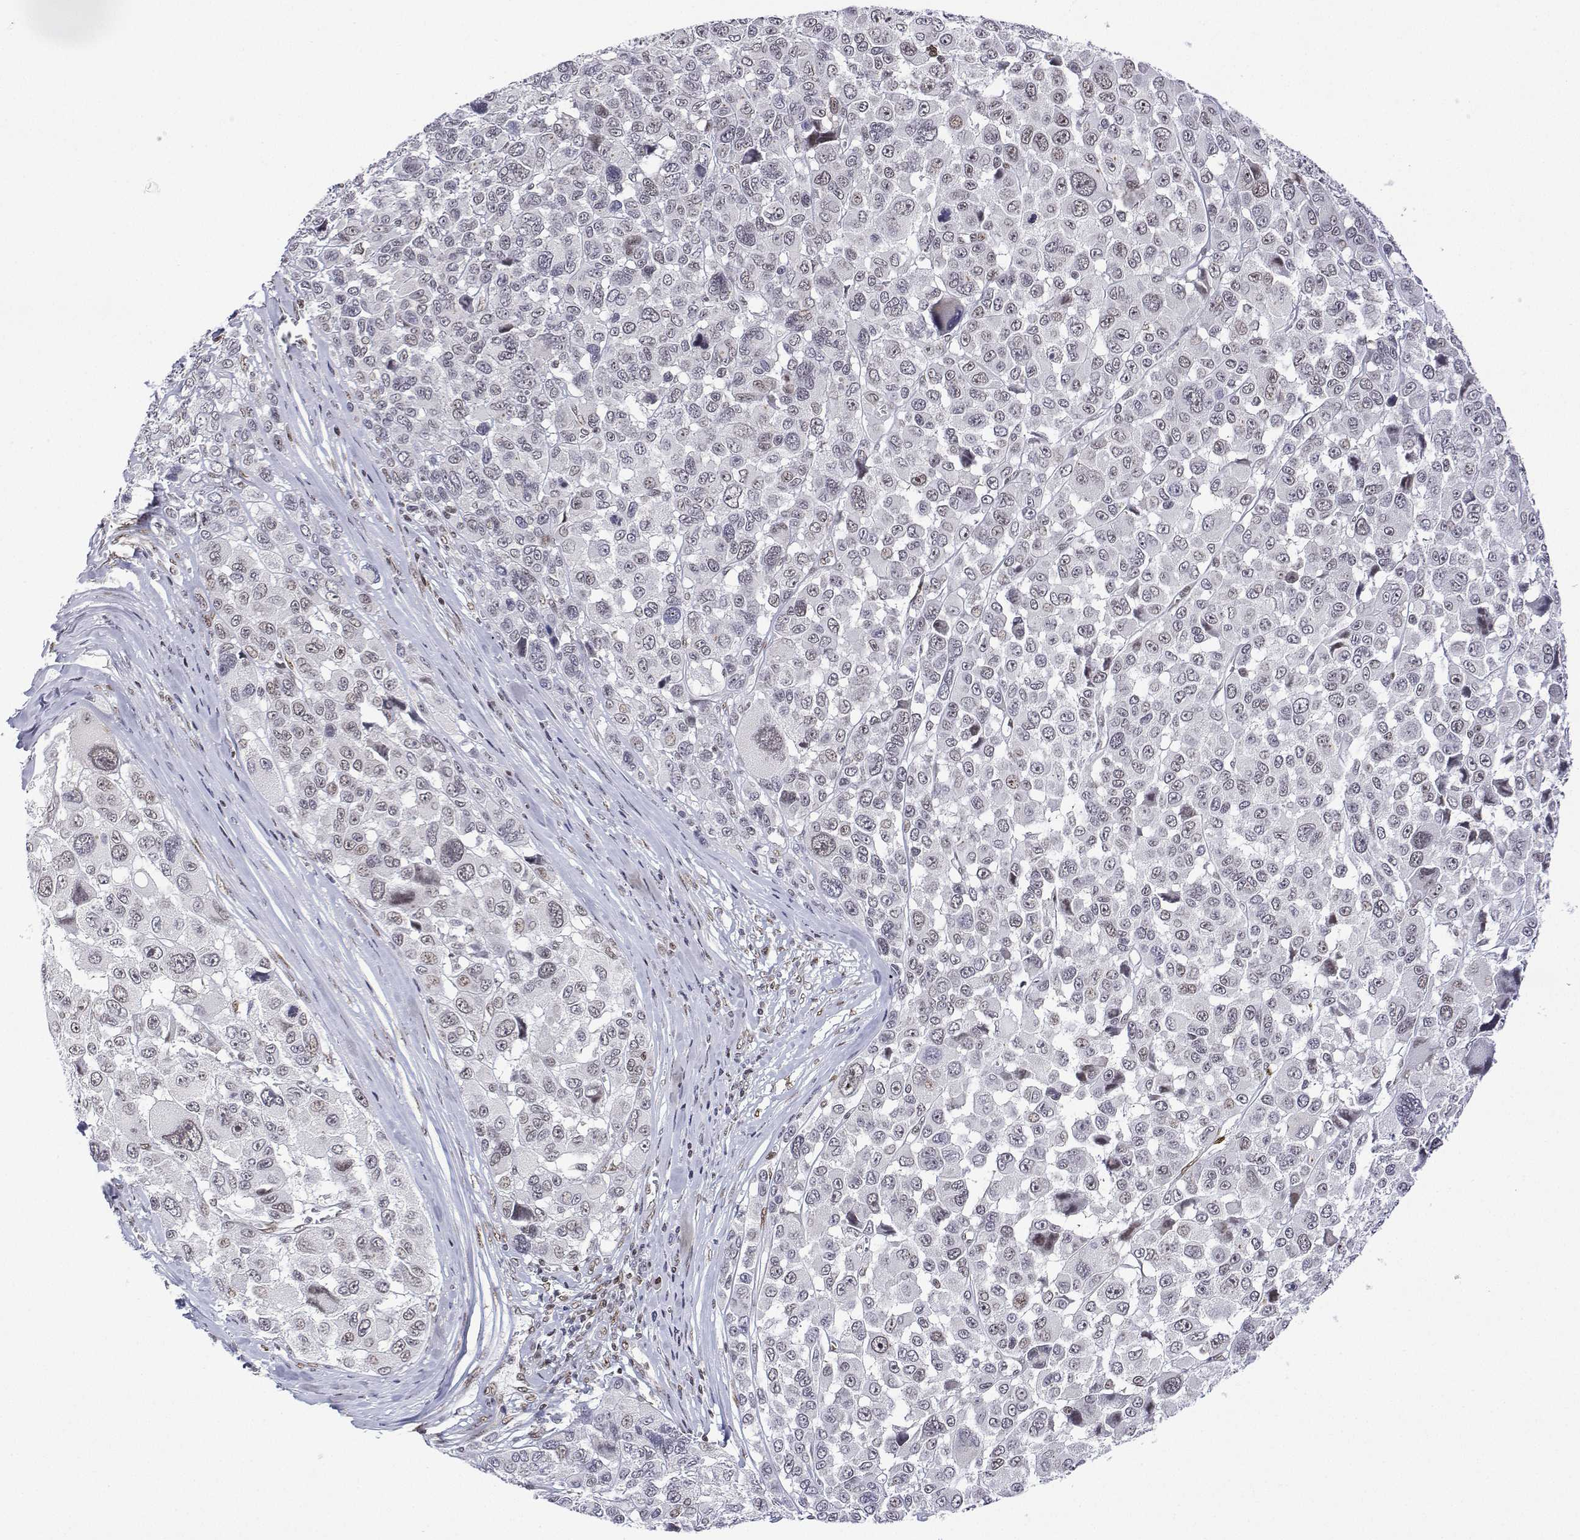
{"staining": {"intensity": "weak", "quantity": "<25%", "location": "nuclear"}, "tissue": "melanoma", "cell_type": "Tumor cells", "image_type": "cancer", "snomed": [{"axis": "morphology", "description": "Malignant melanoma, NOS"}, {"axis": "topography", "description": "Skin"}], "caption": "Immunohistochemistry (IHC) histopathology image of neoplastic tissue: melanoma stained with DAB (3,3'-diaminobenzidine) demonstrates no significant protein expression in tumor cells.", "gene": "XPC", "patient": {"sex": "female", "age": 66}}